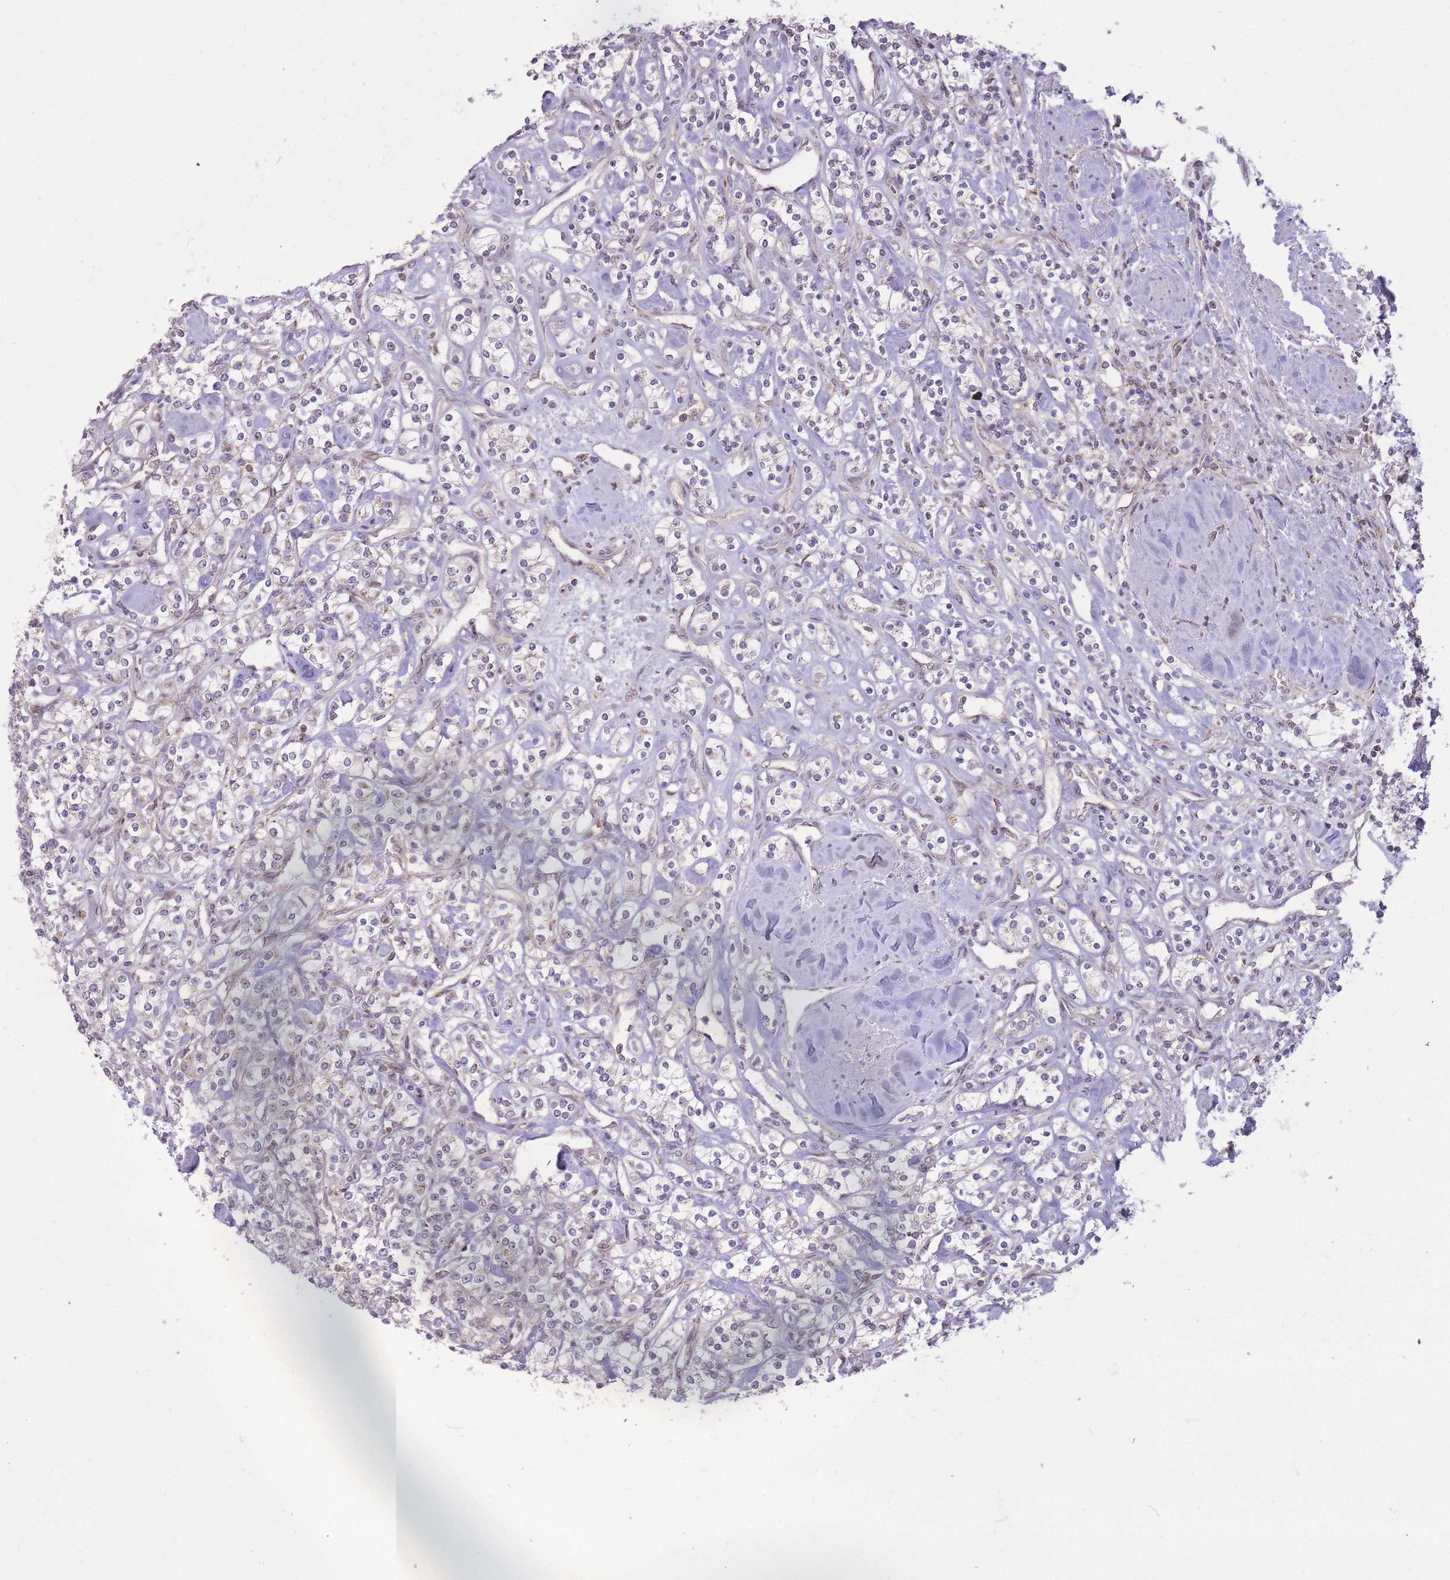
{"staining": {"intensity": "negative", "quantity": "none", "location": "none"}, "tissue": "renal cancer", "cell_type": "Tumor cells", "image_type": "cancer", "snomed": [{"axis": "morphology", "description": "Adenocarcinoma, NOS"}, {"axis": "topography", "description": "Kidney"}], "caption": "Immunohistochemical staining of human renal cancer displays no significant positivity in tumor cells.", "gene": "DPYSL4", "patient": {"sex": "male", "age": 77}}